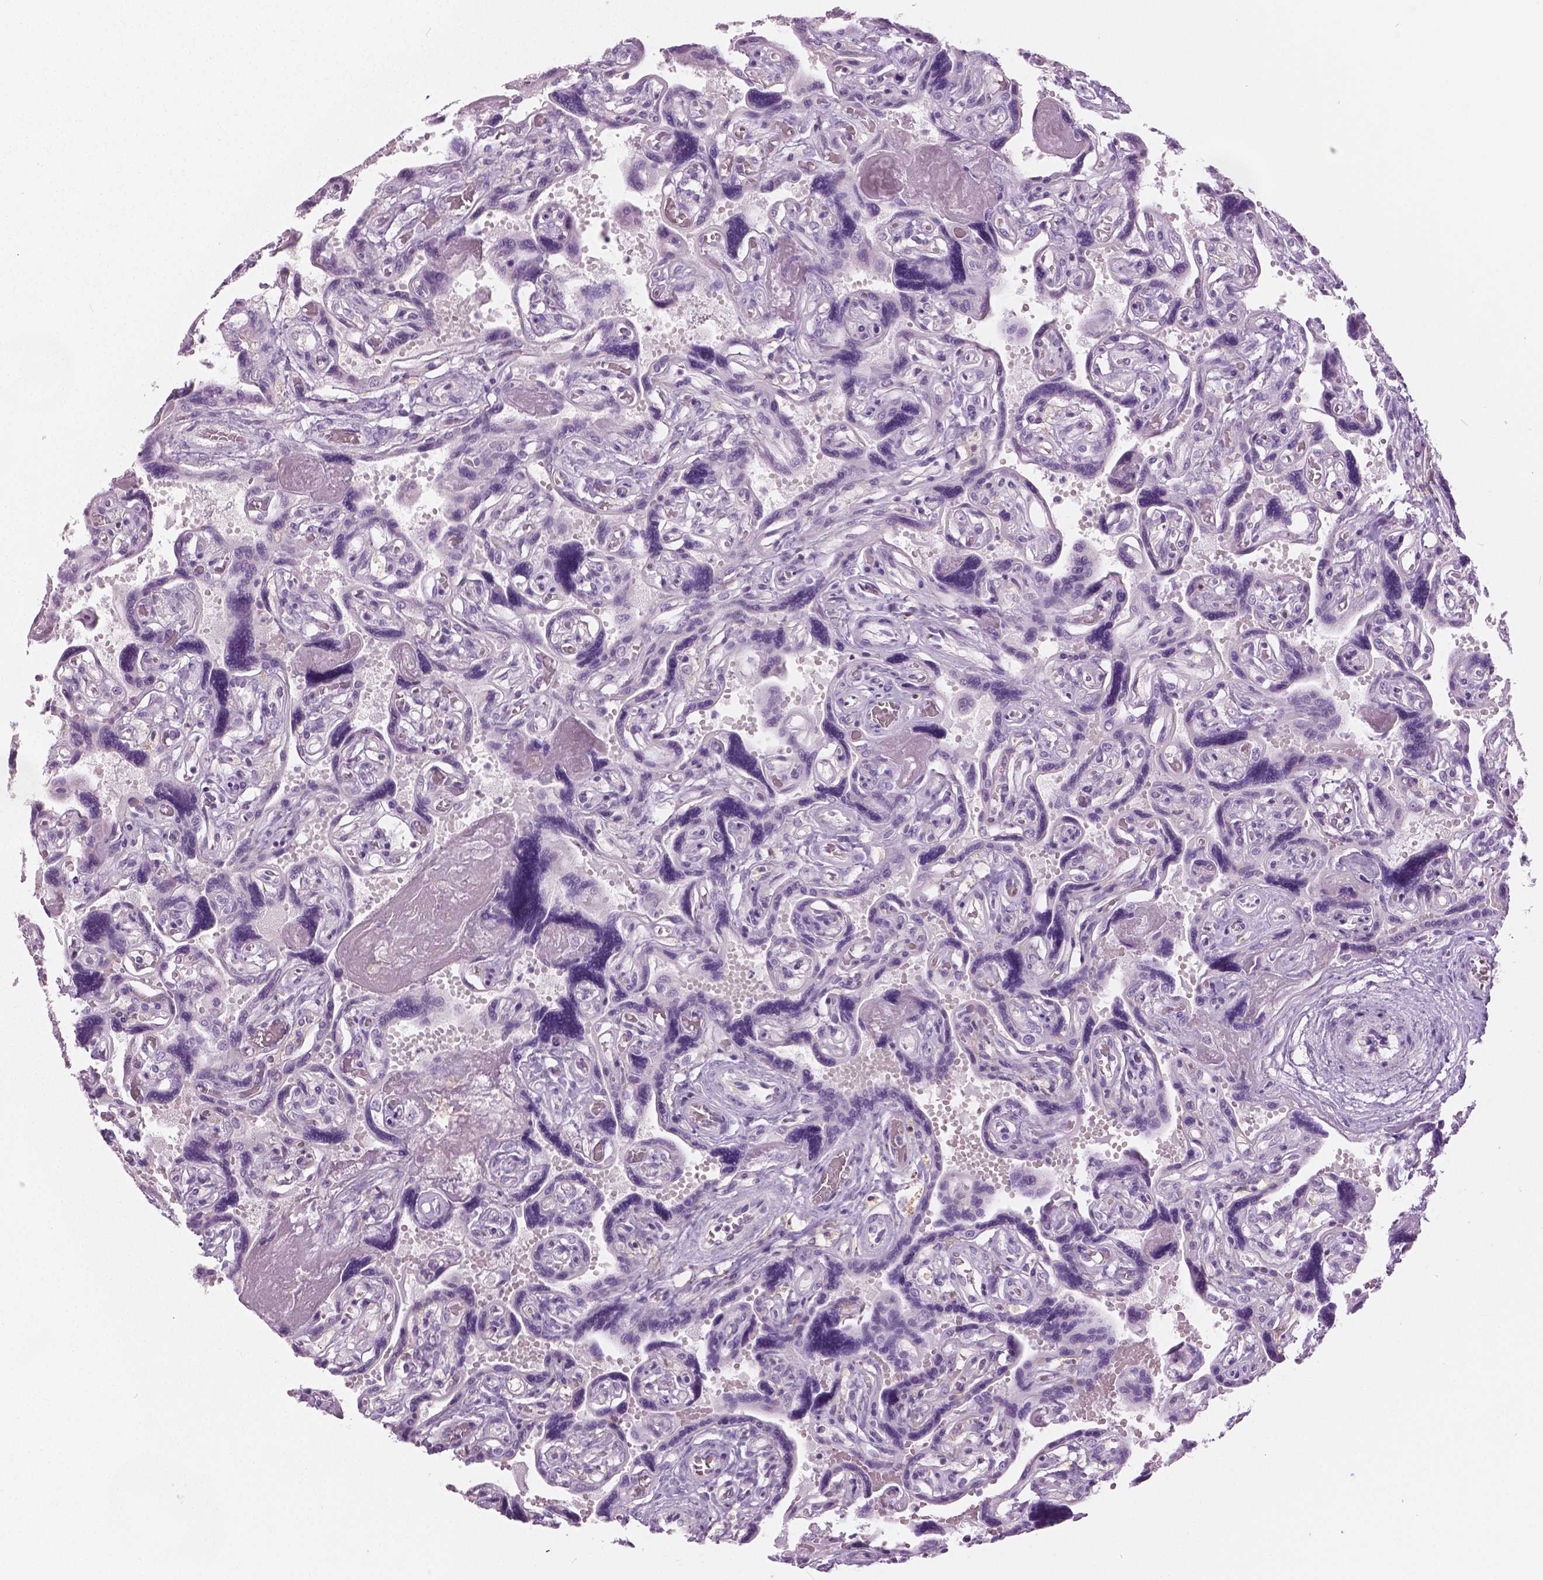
{"staining": {"intensity": "negative", "quantity": "none", "location": "none"}, "tissue": "placenta", "cell_type": "Decidual cells", "image_type": "normal", "snomed": [{"axis": "morphology", "description": "Normal tissue, NOS"}, {"axis": "topography", "description": "Placenta"}], "caption": "The micrograph exhibits no significant staining in decidual cells of placenta.", "gene": "GALM", "patient": {"sex": "female", "age": 32}}